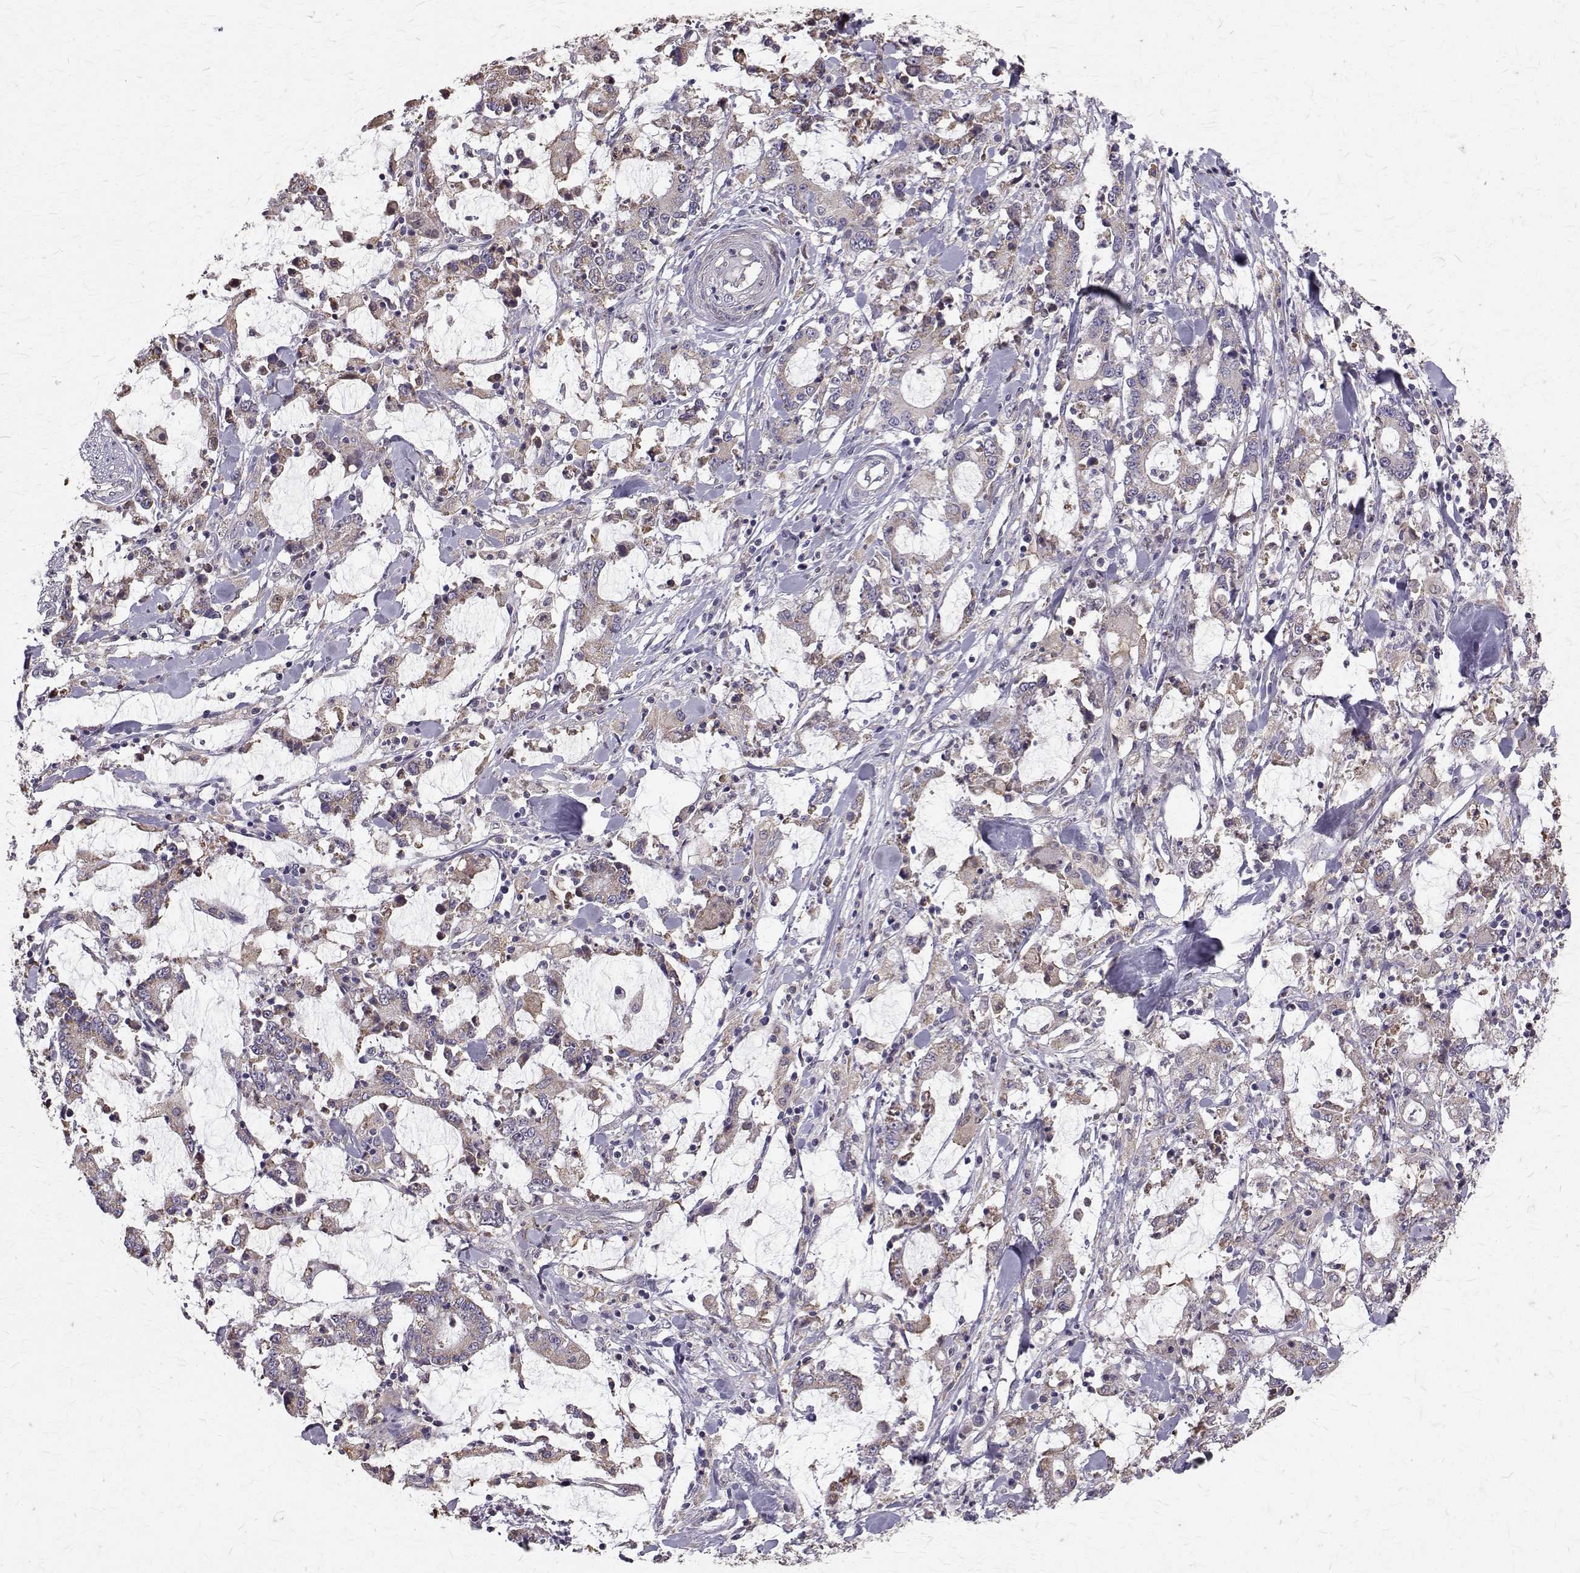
{"staining": {"intensity": "negative", "quantity": "none", "location": "none"}, "tissue": "stomach cancer", "cell_type": "Tumor cells", "image_type": "cancer", "snomed": [{"axis": "morphology", "description": "Adenocarcinoma, NOS"}, {"axis": "topography", "description": "Stomach, upper"}], "caption": "Stomach cancer was stained to show a protein in brown. There is no significant positivity in tumor cells. (Stains: DAB immunohistochemistry (IHC) with hematoxylin counter stain, Microscopy: brightfield microscopy at high magnification).", "gene": "CCDC89", "patient": {"sex": "male", "age": 68}}